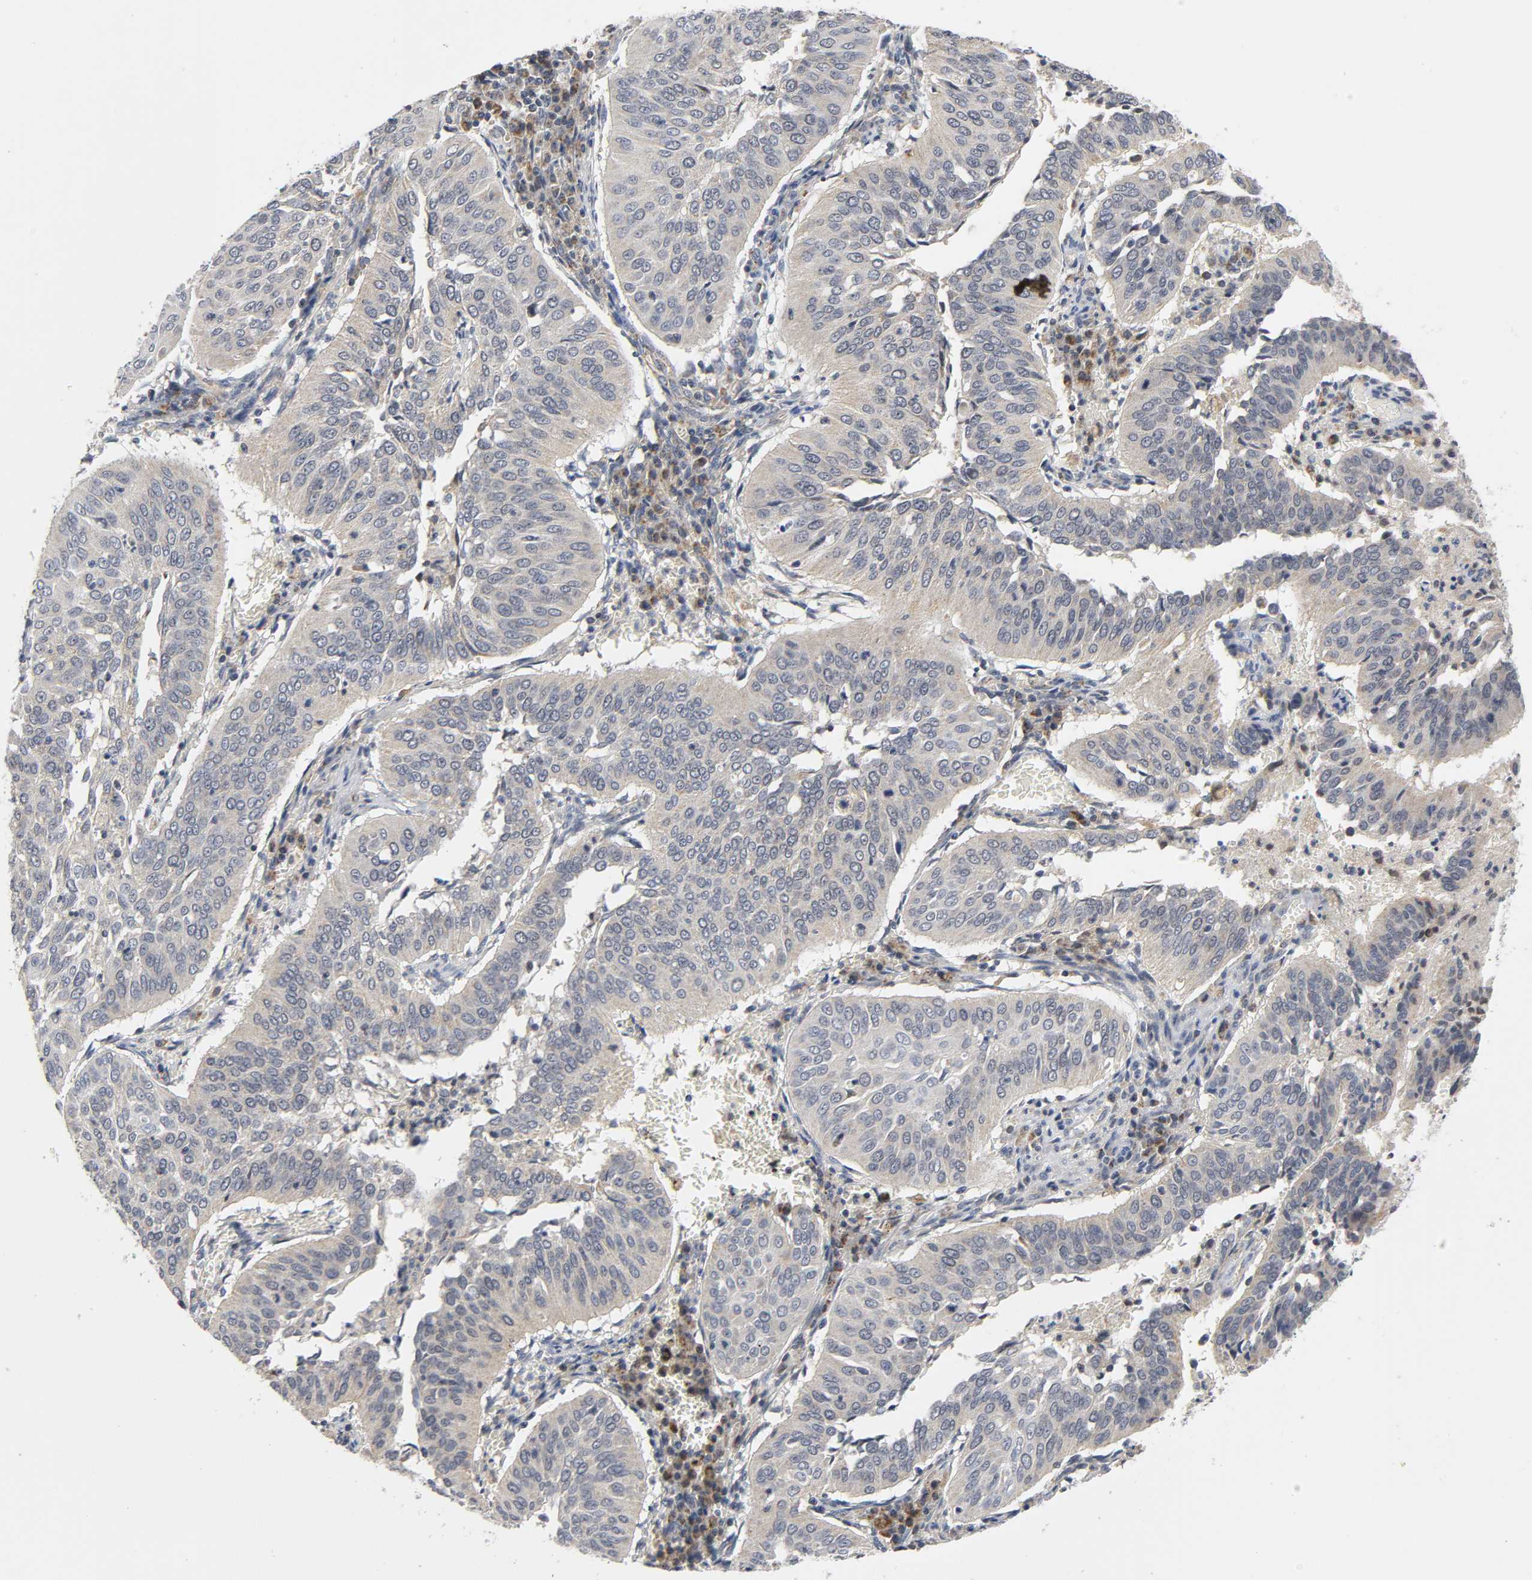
{"staining": {"intensity": "weak", "quantity": ">75%", "location": "cytoplasmic/membranous"}, "tissue": "cervical cancer", "cell_type": "Tumor cells", "image_type": "cancer", "snomed": [{"axis": "morphology", "description": "Squamous cell carcinoma, NOS"}, {"axis": "topography", "description": "Cervix"}], "caption": "Immunohistochemical staining of human cervical squamous cell carcinoma reveals weak cytoplasmic/membranous protein staining in about >75% of tumor cells. (brown staining indicates protein expression, while blue staining denotes nuclei).", "gene": "NRP1", "patient": {"sex": "female", "age": 39}}